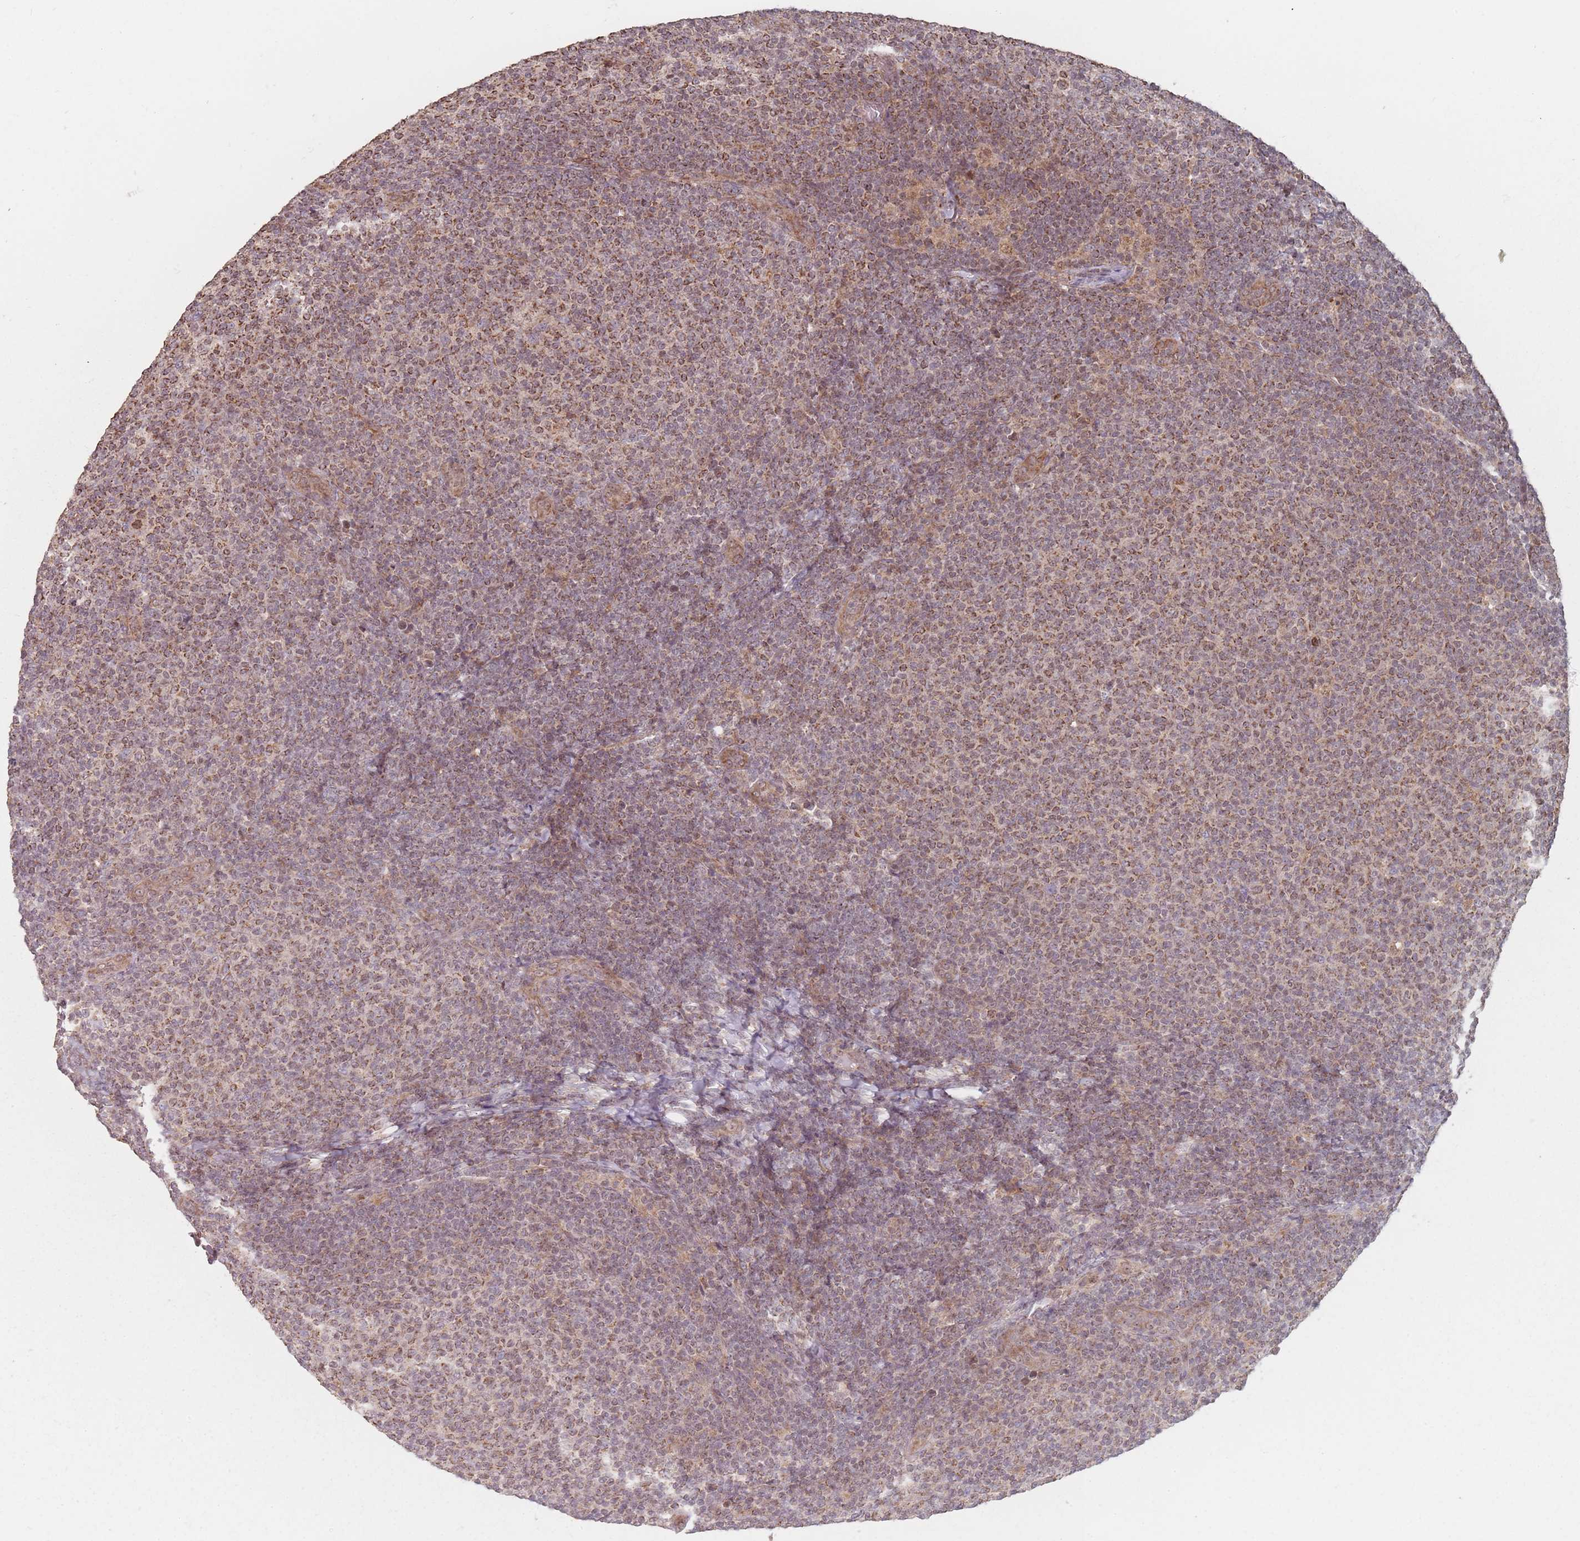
{"staining": {"intensity": "moderate", "quantity": ">75%", "location": "cytoplasmic/membranous"}, "tissue": "lymphoma", "cell_type": "Tumor cells", "image_type": "cancer", "snomed": [{"axis": "morphology", "description": "Malignant lymphoma, non-Hodgkin's type, Low grade"}, {"axis": "topography", "description": "Lymph node"}], "caption": "Low-grade malignant lymphoma, non-Hodgkin's type stained with DAB immunohistochemistry (IHC) shows medium levels of moderate cytoplasmic/membranous positivity in about >75% of tumor cells. Using DAB (brown) and hematoxylin (blue) stains, captured at high magnification using brightfield microscopy.", "gene": "VPS52", "patient": {"sex": "male", "age": 66}}